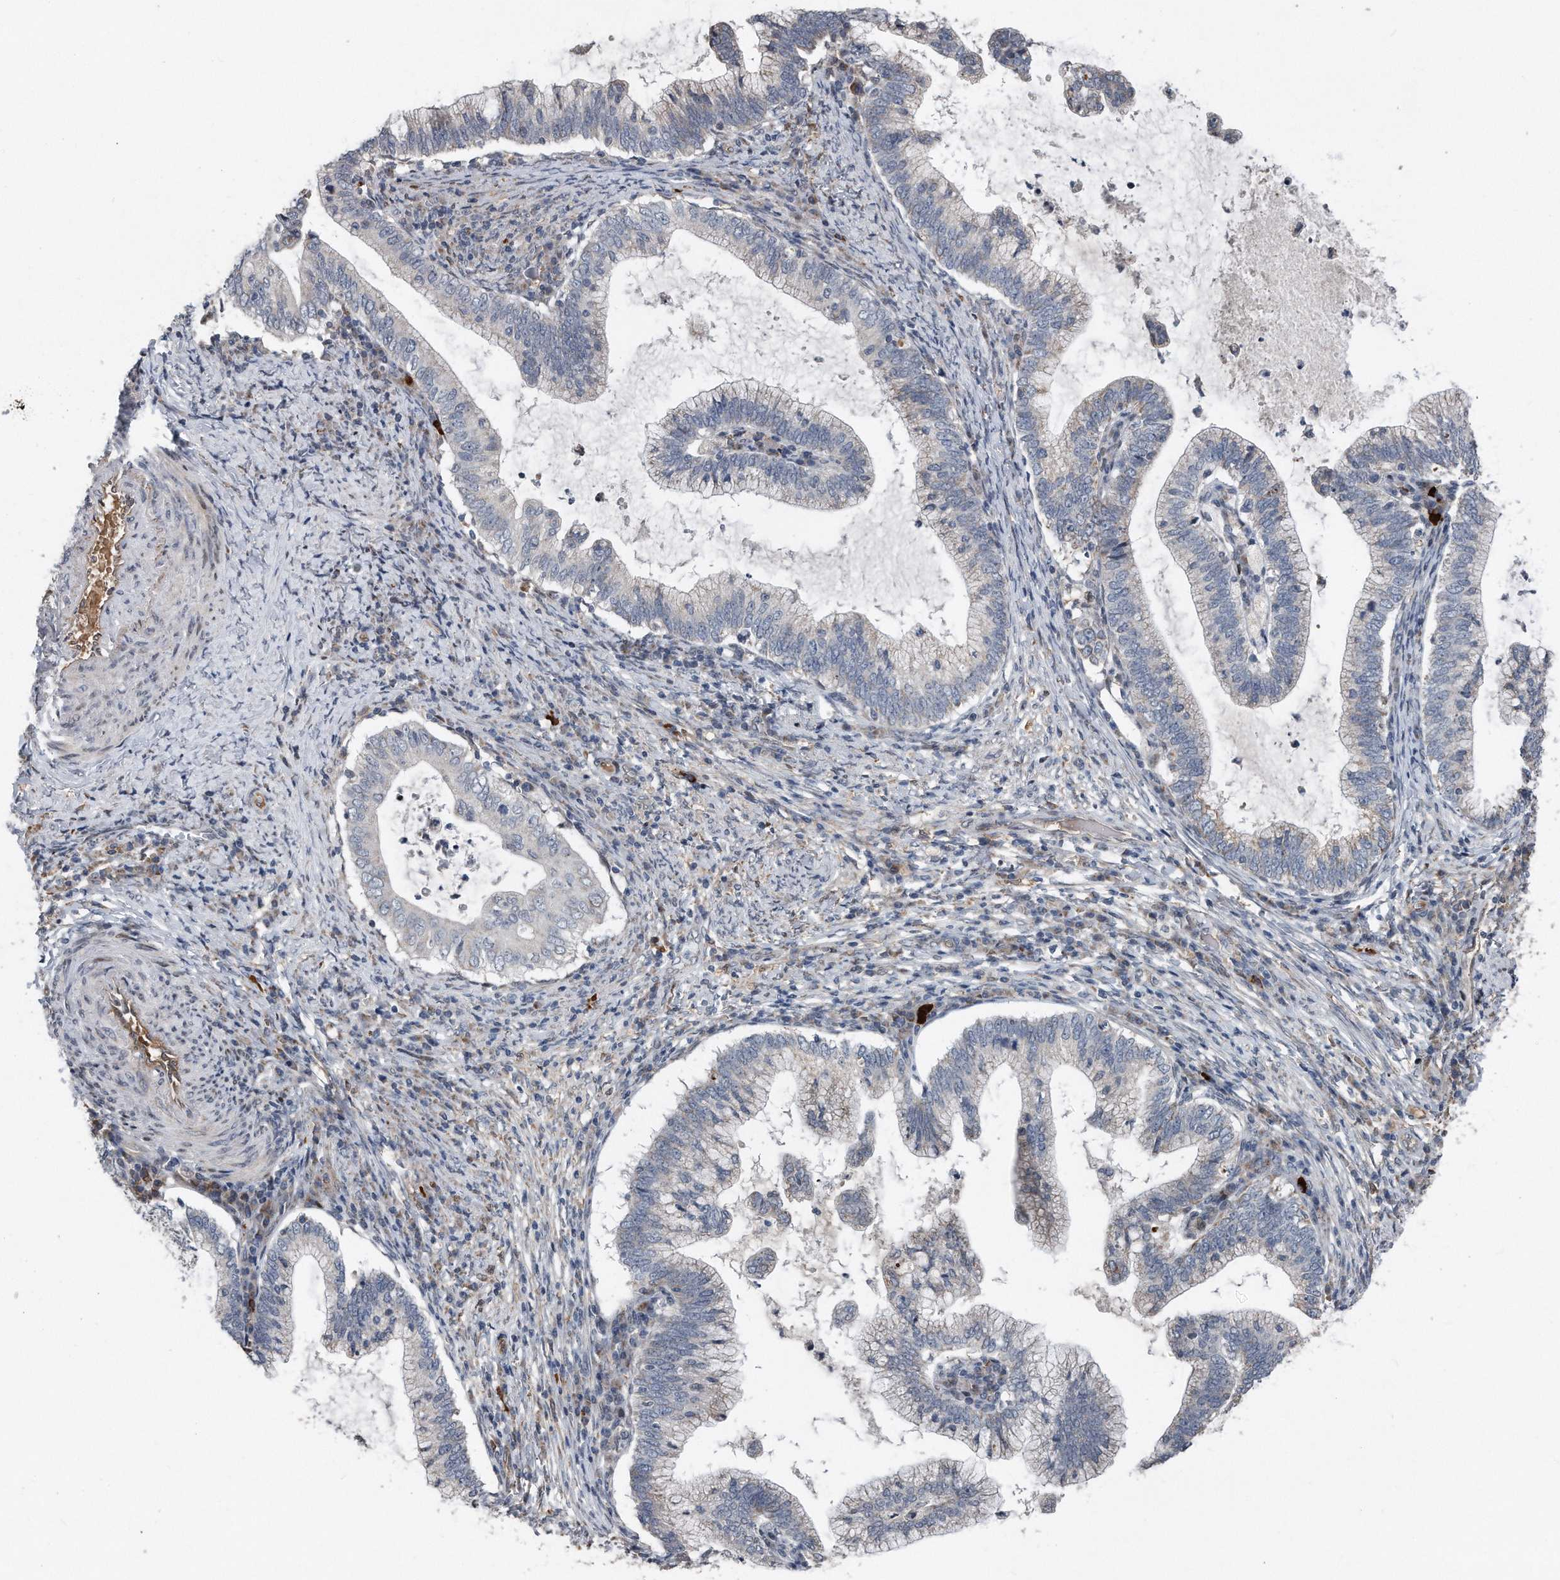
{"staining": {"intensity": "negative", "quantity": "none", "location": "none"}, "tissue": "cervical cancer", "cell_type": "Tumor cells", "image_type": "cancer", "snomed": [{"axis": "morphology", "description": "Adenocarcinoma, NOS"}, {"axis": "topography", "description": "Cervix"}], "caption": "The photomicrograph displays no significant positivity in tumor cells of cervical cancer (adenocarcinoma). (DAB immunohistochemistry (IHC), high magnification).", "gene": "DST", "patient": {"sex": "female", "age": 36}}